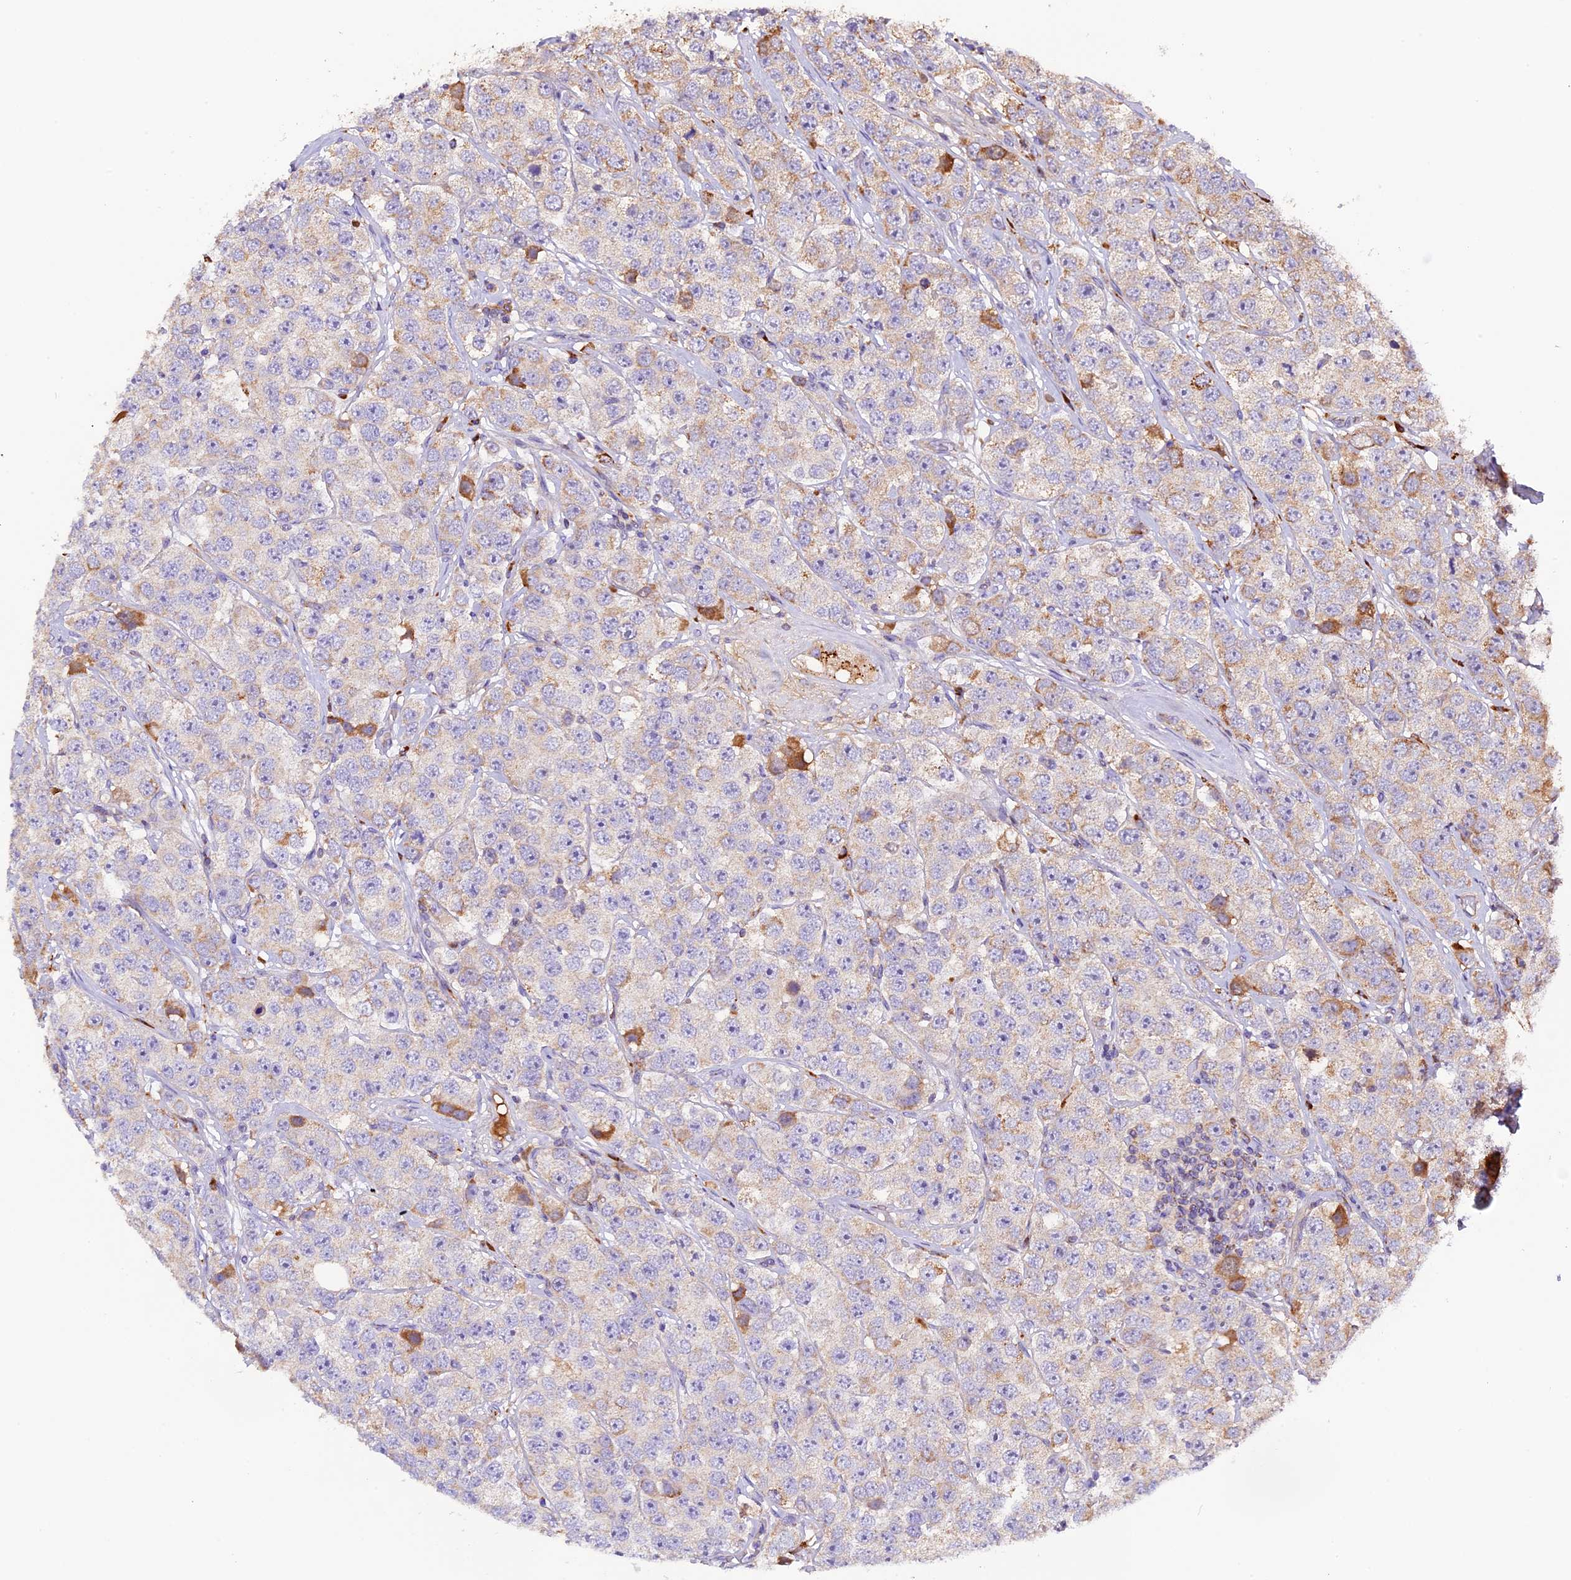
{"staining": {"intensity": "weak", "quantity": "25%-75%", "location": "cytoplasmic/membranous"}, "tissue": "testis cancer", "cell_type": "Tumor cells", "image_type": "cancer", "snomed": [{"axis": "morphology", "description": "Seminoma, NOS"}, {"axis": "topography", "description": "Testis"}], "caption": "Immunohistochemical staining of testis seminoma reveals low levels of weak cytoplasmic/membranous protein positivity in approximately 25%-75% of tumor cells.", "gene": "METTL22", "patient": {"sex": "male", "age": 28}}